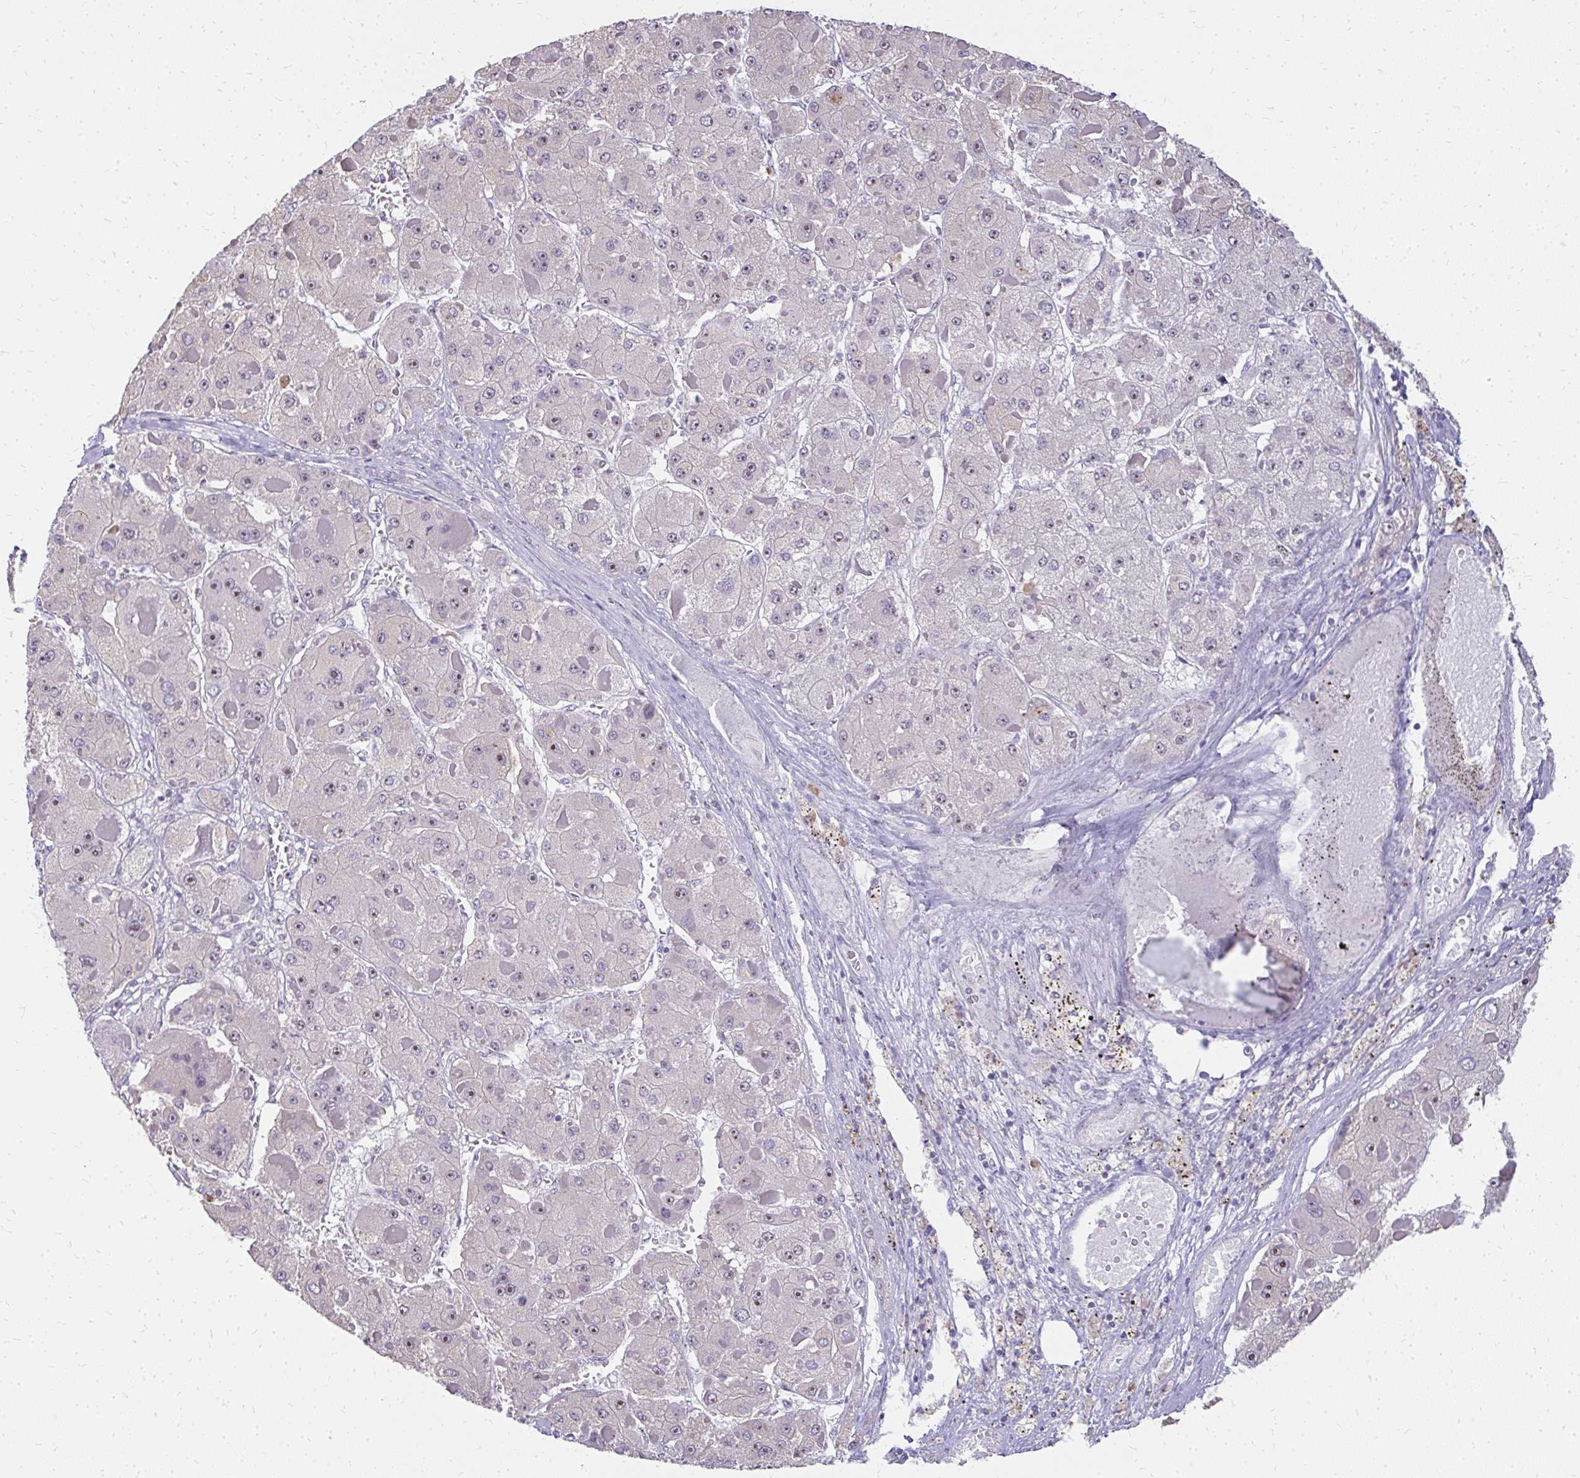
{"staining": {"intensity": "moderate", "quantity": "25%-75%", "location": "nuclear"}, "tissue": "liver cancer", "cell_type": "Tumor cells", "image_type": "cancer", "snomed": [{"axis": "morphology", "description": "Carcinoma, Hepatocellular, NOS"}, {"axis": "topography", "description": "Liver"}], "caption": "Moderate nuclear protein staining is identified in about 25%-75% of tumor cells in liver cancer (hepatocellular carcinoma).", "gene": "FAM9A", "patient": {"sex": "female", "age": 73}}